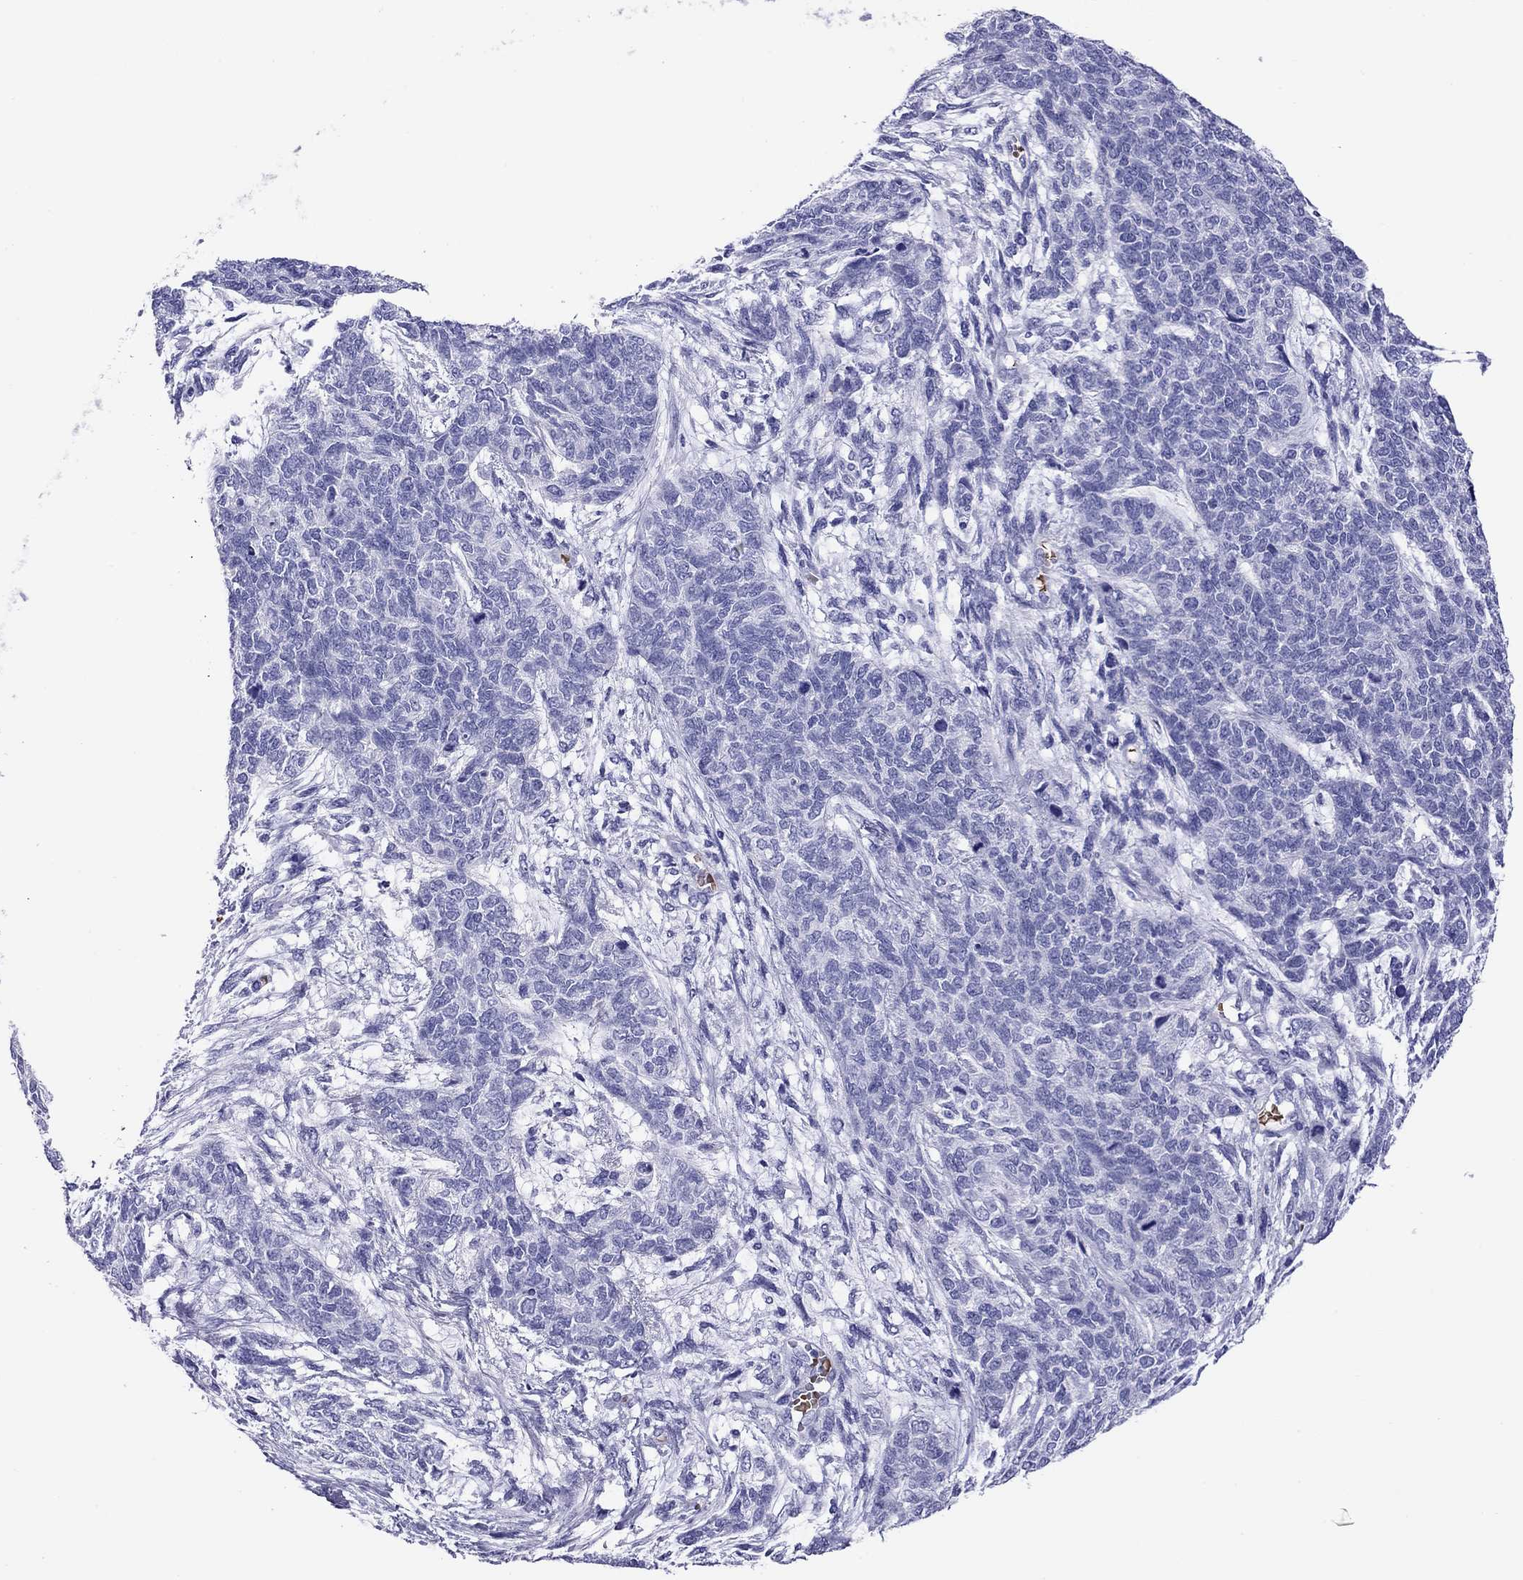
{"staining": {"intensity": "negative", "quantity": "none", "location": "none"}, "tissue": "cervical cancer", "cell_type": "Tumor cells", "image_type": "cancer", "snomed": [{"axis": "morphology", "description": "Squamous cell carcinoma, NOS"}, {"axis": "topography", "description": "Cervix"}], "caption": "Immunohistochemistry (IHC) photomicrograph of cervical cancer stained for a protein (brown), which demonstrates no positivity in tumor cells.", "gene": "PTPRN", "patient": {"sex": "female", "age": 63}}